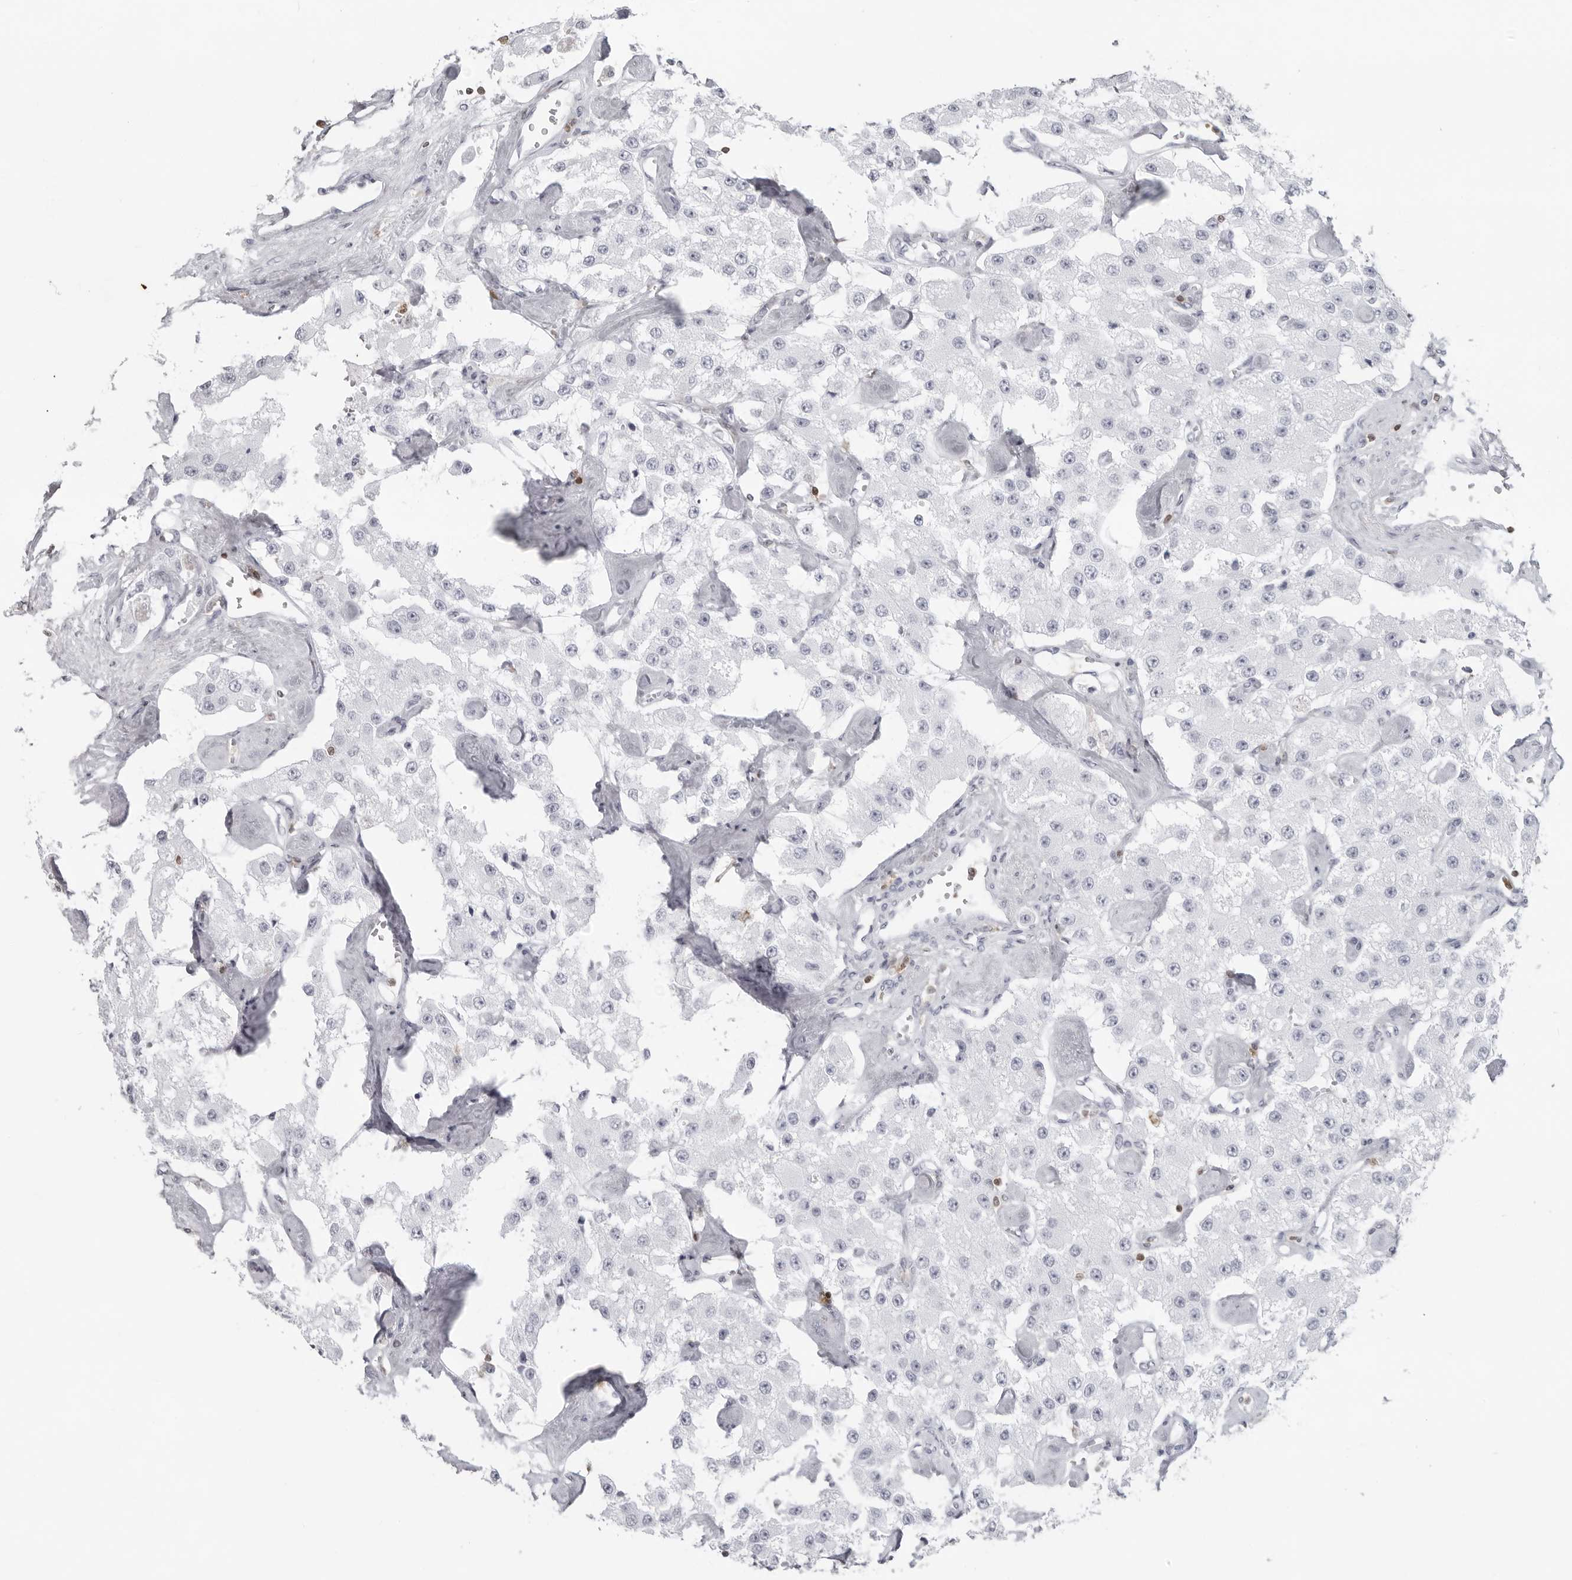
{"staining": {"intensity": "negative", "quantity": "none", "location": "none"}, "tissue": "carcinoid", "cell_type": "Tumor cells", "image_type": "cancer", "snomed": [{"axis": "morphology", "description": "Carcinoid, malignant, NOS"}, {"axis": "topography", "description": "Pancreas"}], "caption": "Immunohistochemistry (IHC) image of neoplastic tissue: carcinoid stained with DAB reveals no significant protein expression in tumor cells.", "gene": "FMNL1", "patient": {"sex": "male", "age": 41}}